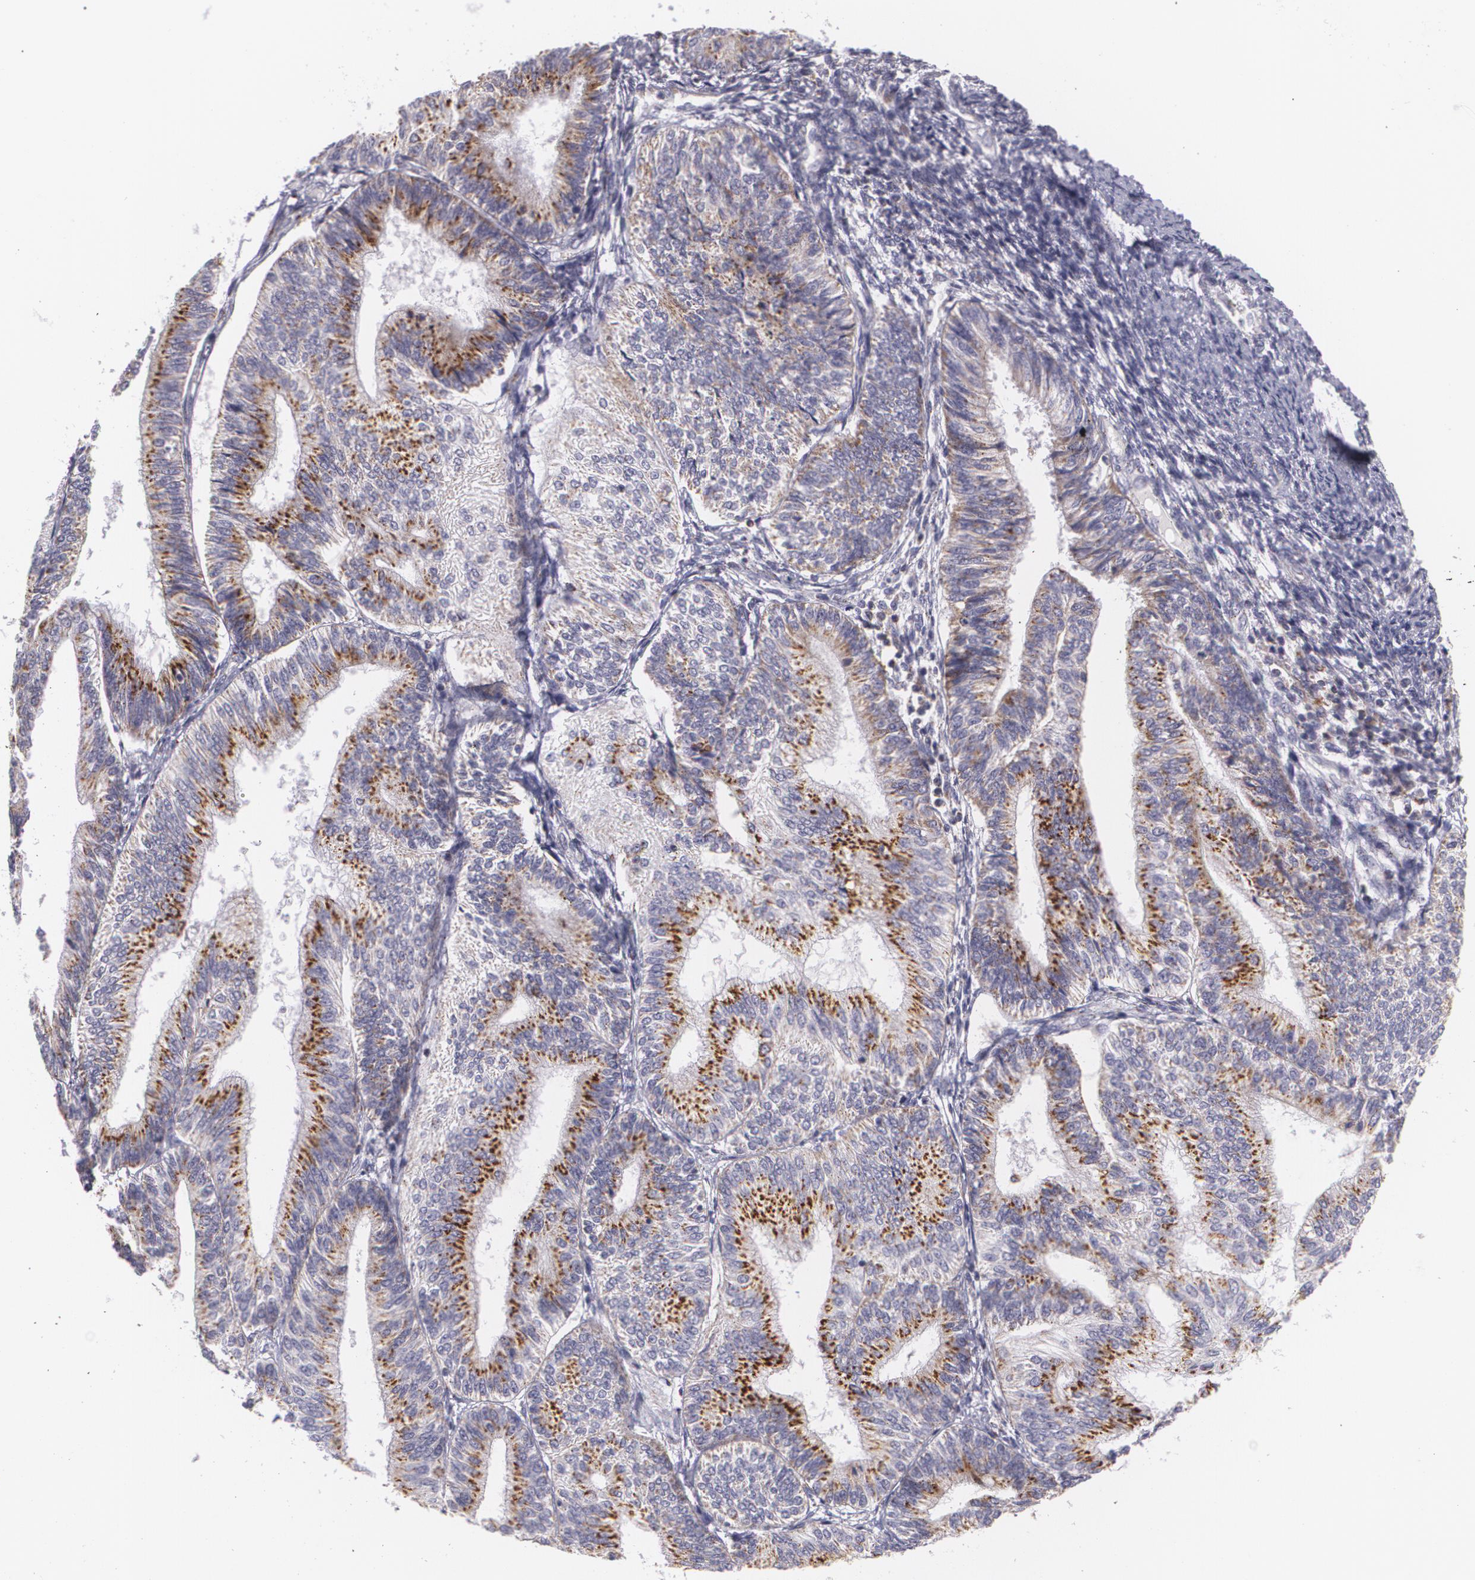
{"staining": {"intensity": "strong", "quantity": "25%-75%", "location": "cytoplasmic/membranous"}, "tissue": "endometrial cancer", "cell_type": "Tumor cells", "image_type": "cancer", "snomed": [{"axis": "morphology", "description": "Adenocarcinoma, NOS"}, {"axis": "topography", "description": "Endometrium"}], "caption": "Approximately 25%-75% of tumor cells in human endometrial cancer demonstrate strong cytoplasmic/membranous protein expression as visualized by brown immunohistochemical staining.", "gene": "CILK1", "patient": {"sex": "female", "age": 55}}